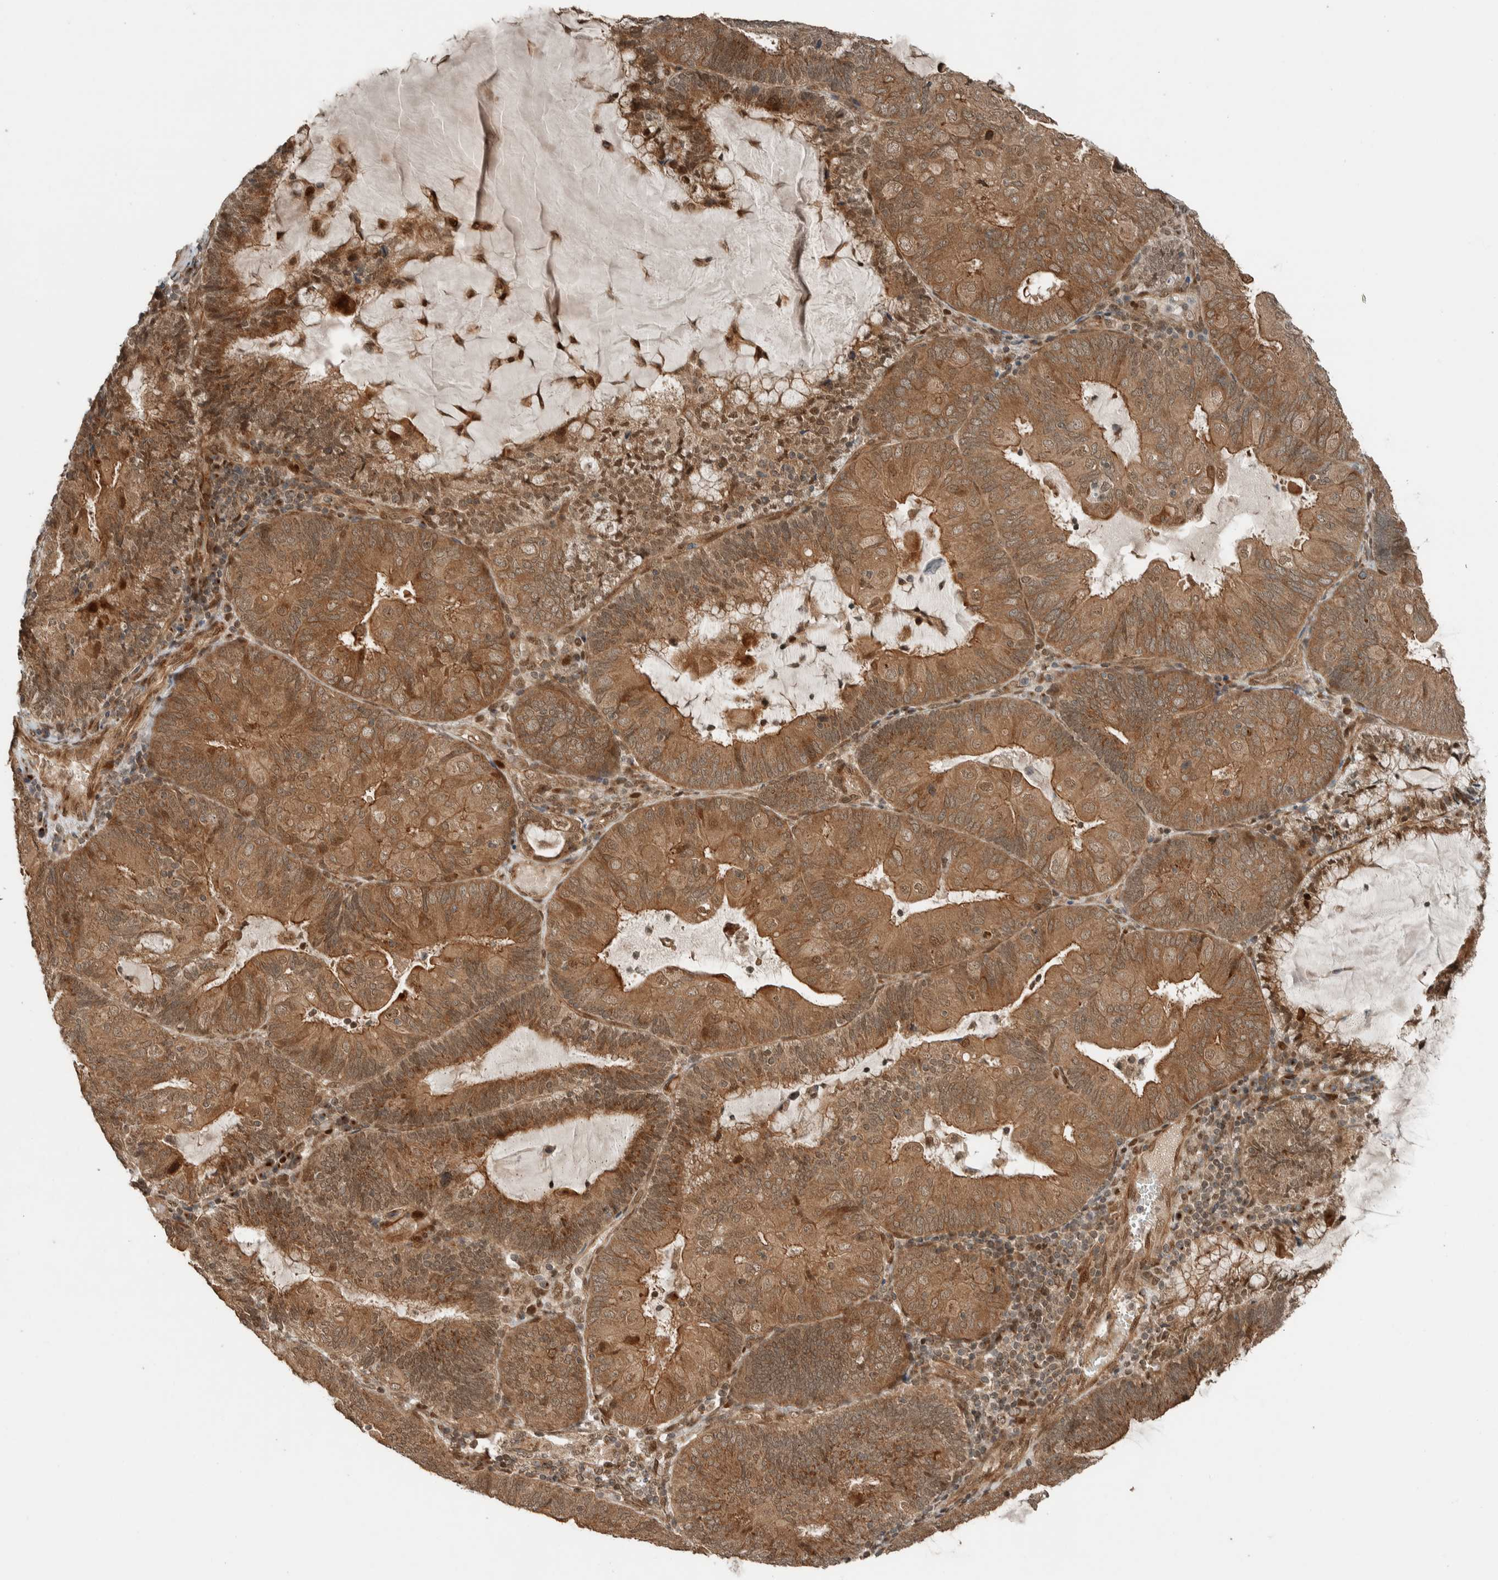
{"staining": {"intensity": "moderate", "quantity": ">75%", "location": "cytoplasmic/membranous,nuclear"}, "tissue": "endometrial cancer", "cell_type": "Tumor cells", "image_type": "cancer", "snomed": [{"axis": "morphology", "description": "Adenocarcinoma, NOS"}, {"axis": "topography", "description": "Endometrium"}], "caption": "Protein staining of endometrial cancer tissue displays moderate cytoplasmic/membranous and nuclear positivity in about >75% of tumor cells.", "gene": "STXBP4", "patient": {"sex": "female", "age": 81}}